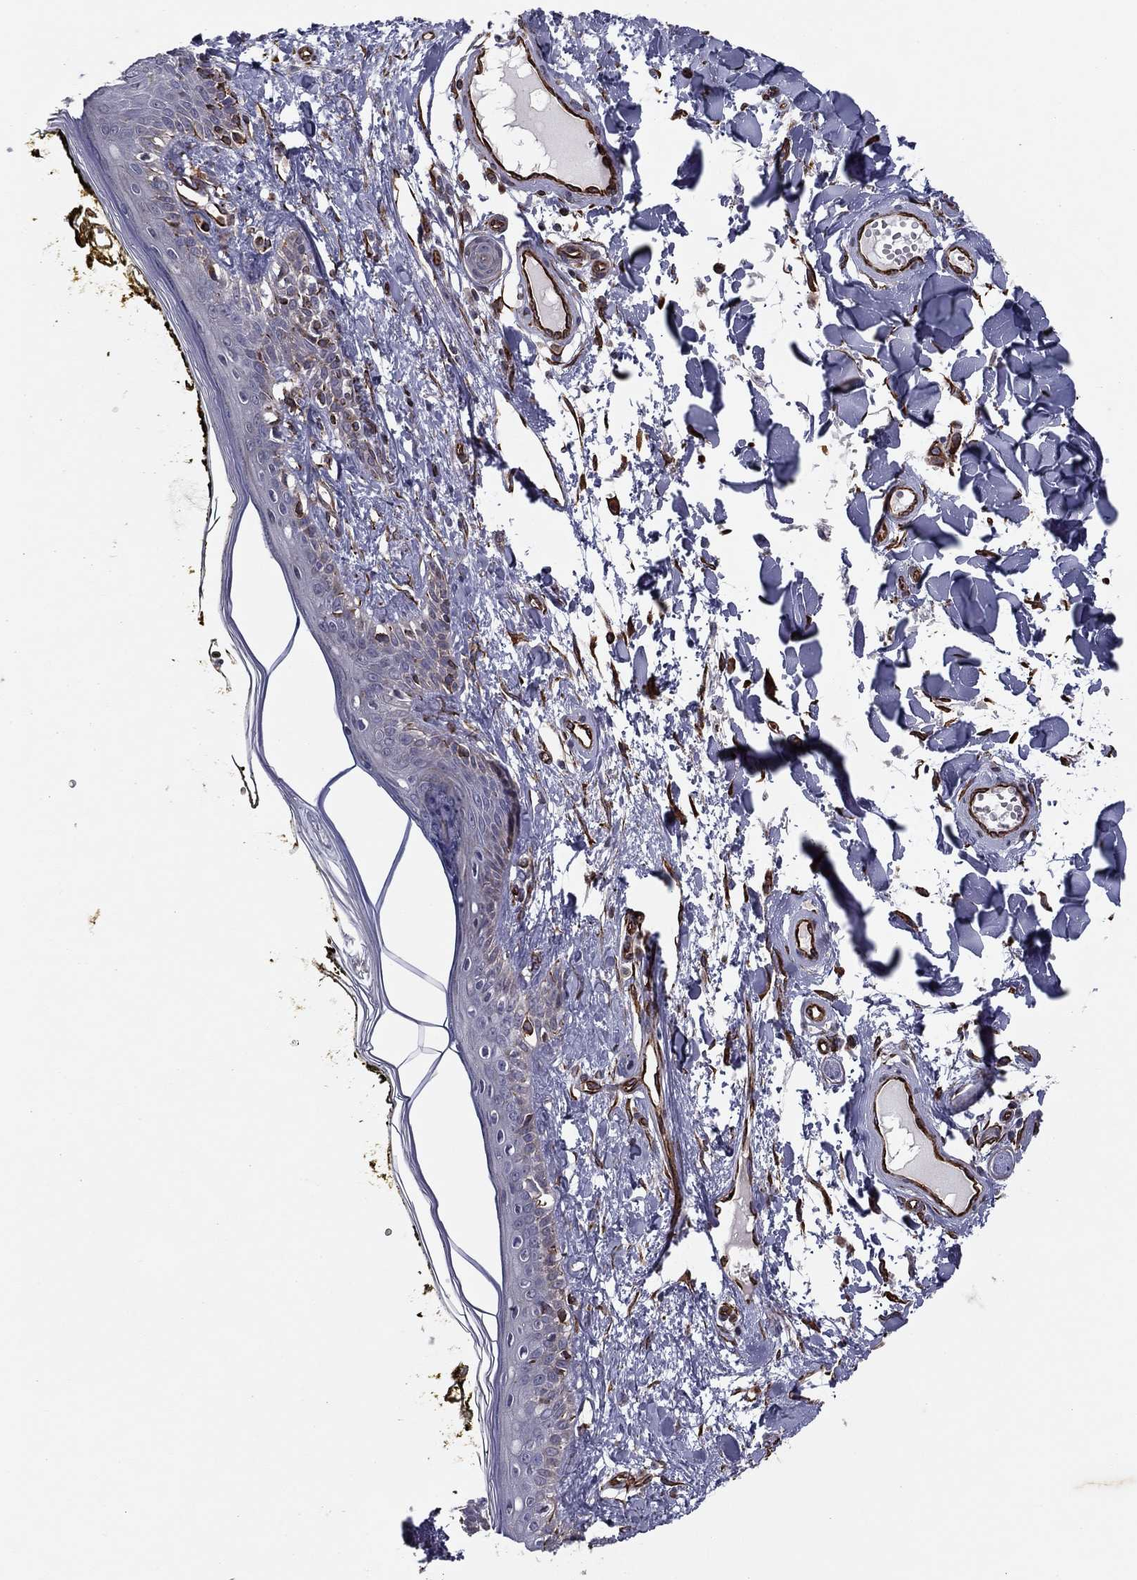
{"staining": {"intensity": "strong", "quantity": "25%-75%", "location": "cytoplasmic/membranous"}, "tissue": "skin", "cell_type": "Fibroblasts", "image_type": "normal", "snomed": [{"axis": "morphology", "description": "Normal tissue, NOS"}, {"axis": "topography", "description": "Skin"}], "caption": "Unremarkable skin exhibits strong cytoplasmic/membranous staining in about 25%-75% of fibroblasts.", "gene": "CLSTN1", "patient": {"sex": "male", "age": 76}}